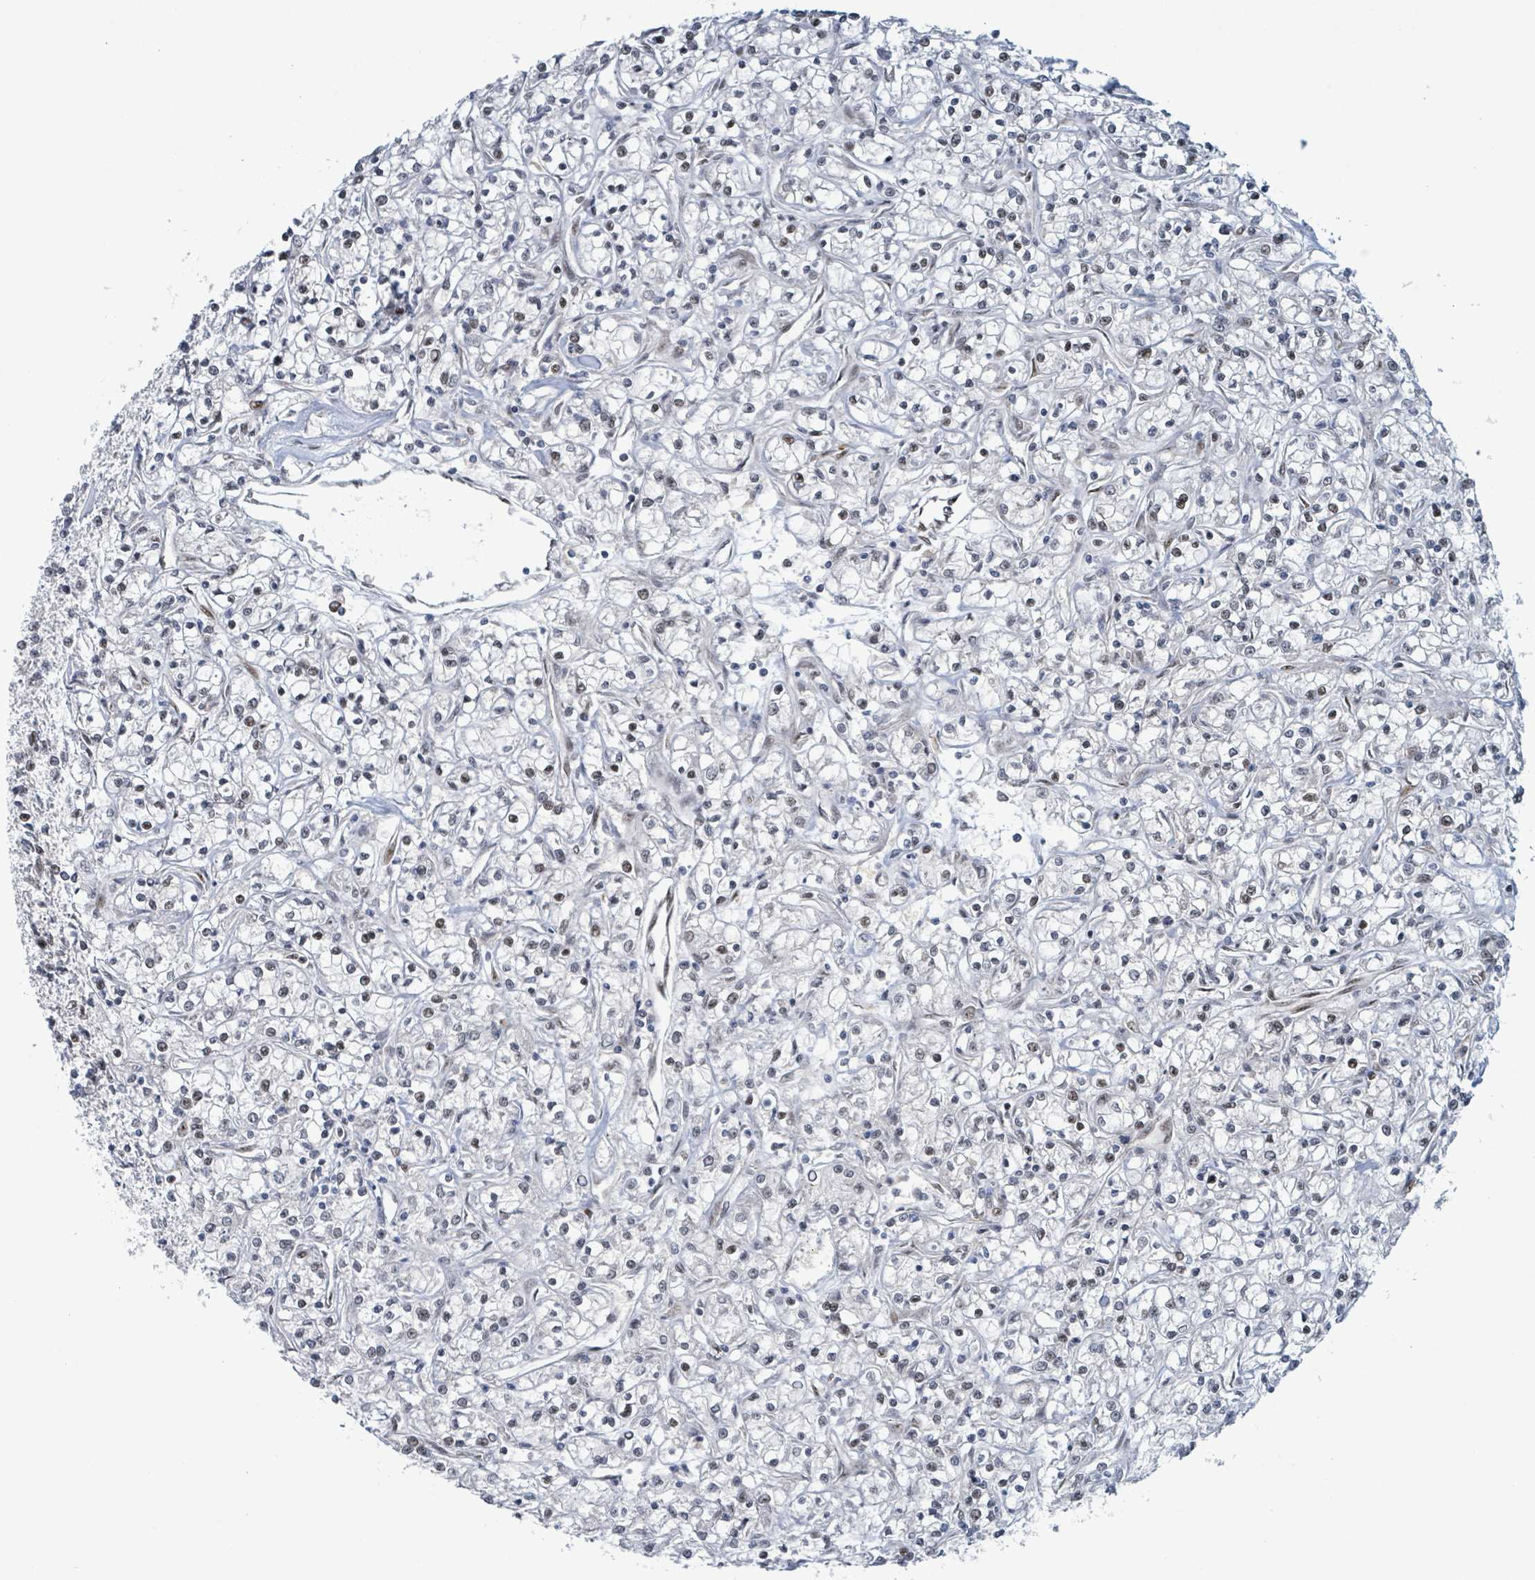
{"staining": {"intensity": "weak", "quantity": "<25%", "location": "nuclear"}, "tissue": "renal cancer", "cell_type": "Tumor cells", "image_type": "cancer", "snomed": [{"axis": "morphology", "description": "Adenocarcinoma, NOS"}, {"axis": "topography", "description": "Kidney"}], "caption": "This is an immunohistochemistry (IHC) histopathology image of human adenocarcinoma (renal). There is no expression in tumor cells.", "gene": "KLF3", "patient": {"sex": "female", "age": 59}}